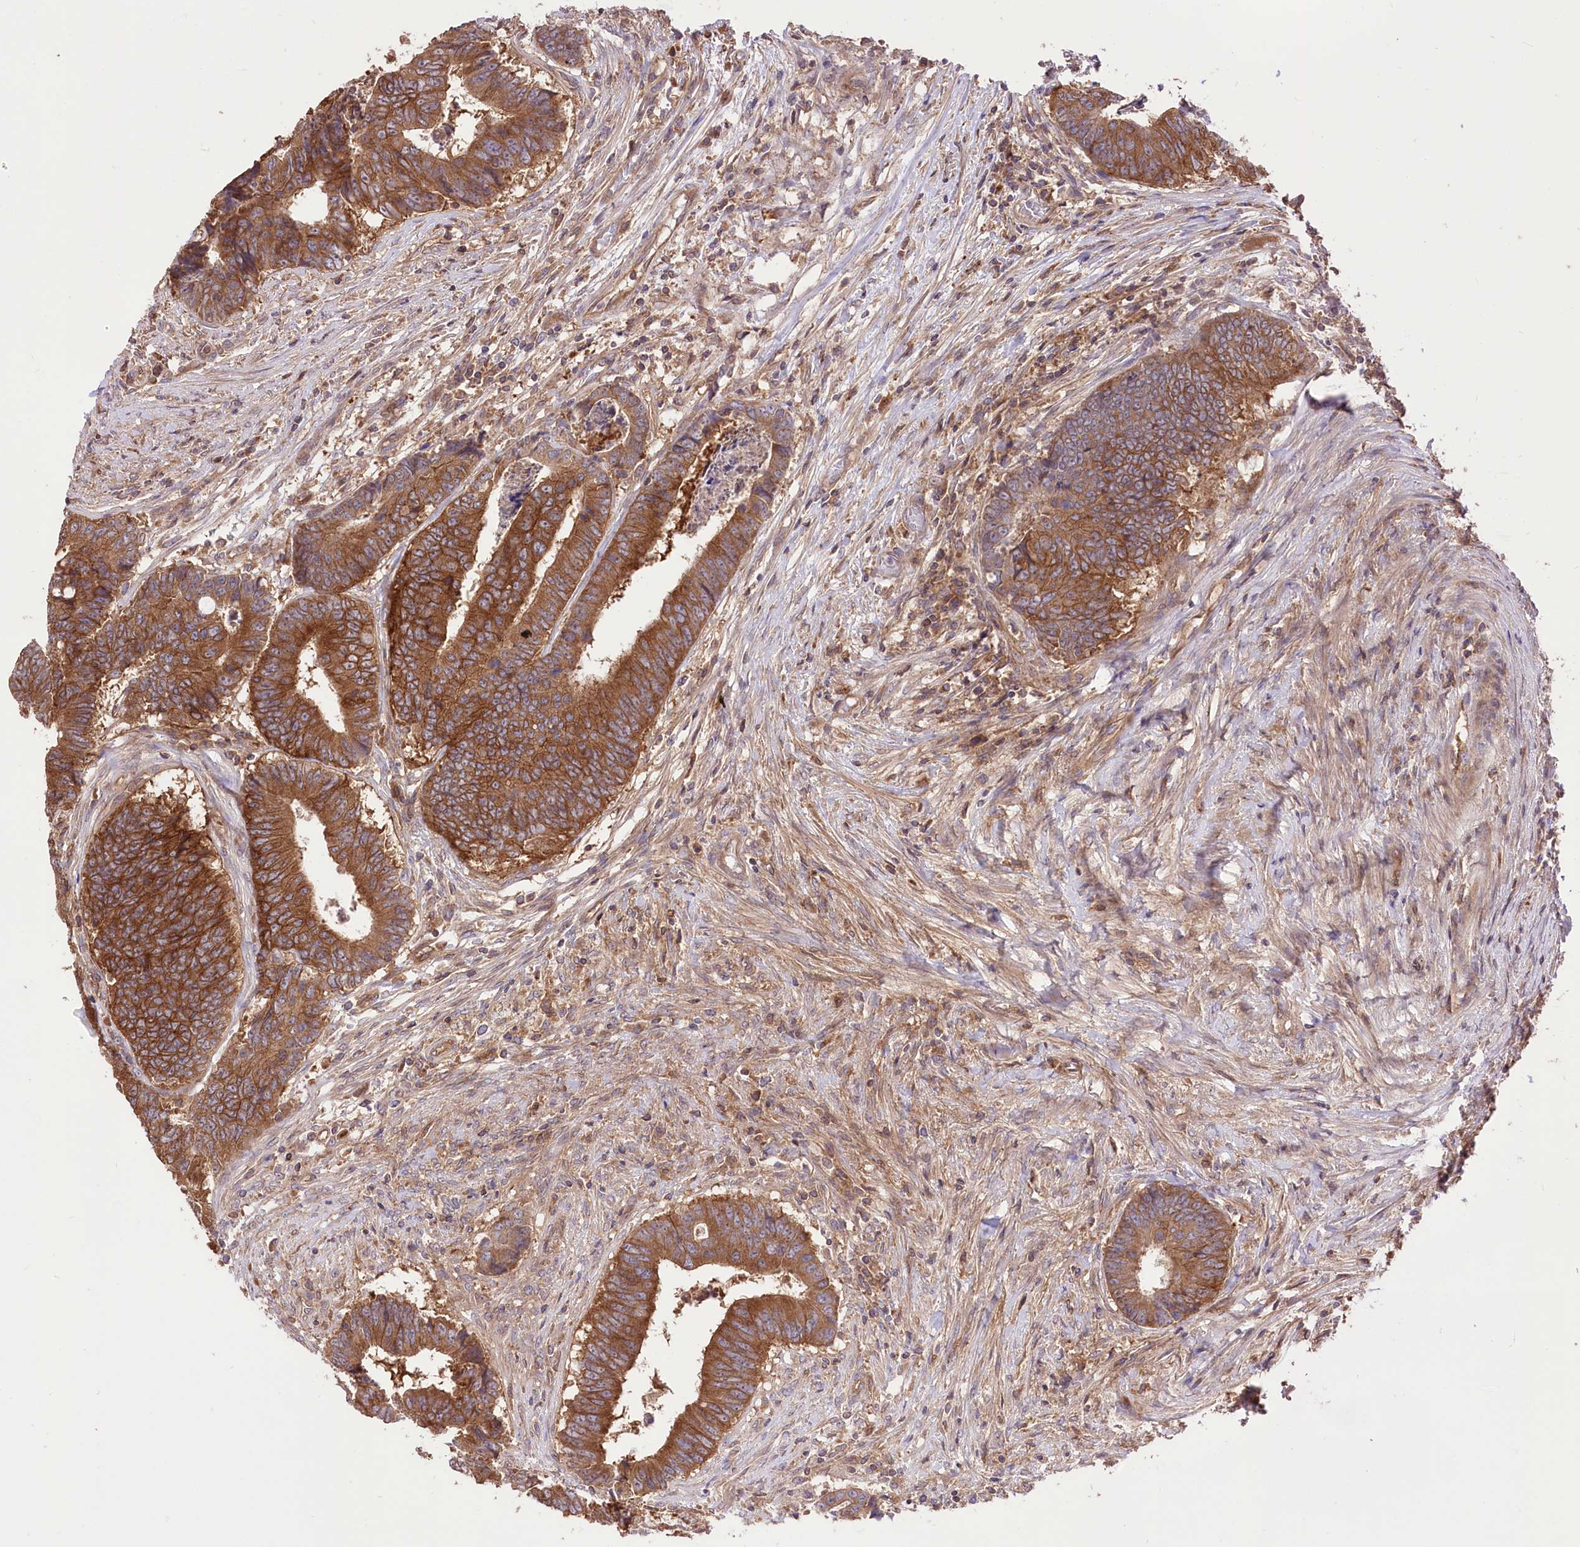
{"staining": {"intensity": "moderate", "quantity": ">75%", "location": "cytoplasmic/membranous"}, "tissue": "colorectal cancer", "cell_type": "Tumor cells", "image_type": "cancer", "snomed": [{"axis": "morphology", "description": "Adenocarcinoma, NOS"}, {"axis": "topography", "description": "Rectum"}], "caption": "This micrograph shows colorectal cancer stained with IHC to label a protein in brown. The cytoplasmic/membranous of tumor cells show moderate positivity for the protein. Nuclei are counter-stained blue.", "gene": "XYLB", "patient": {"sex": "male", "age": 84}}